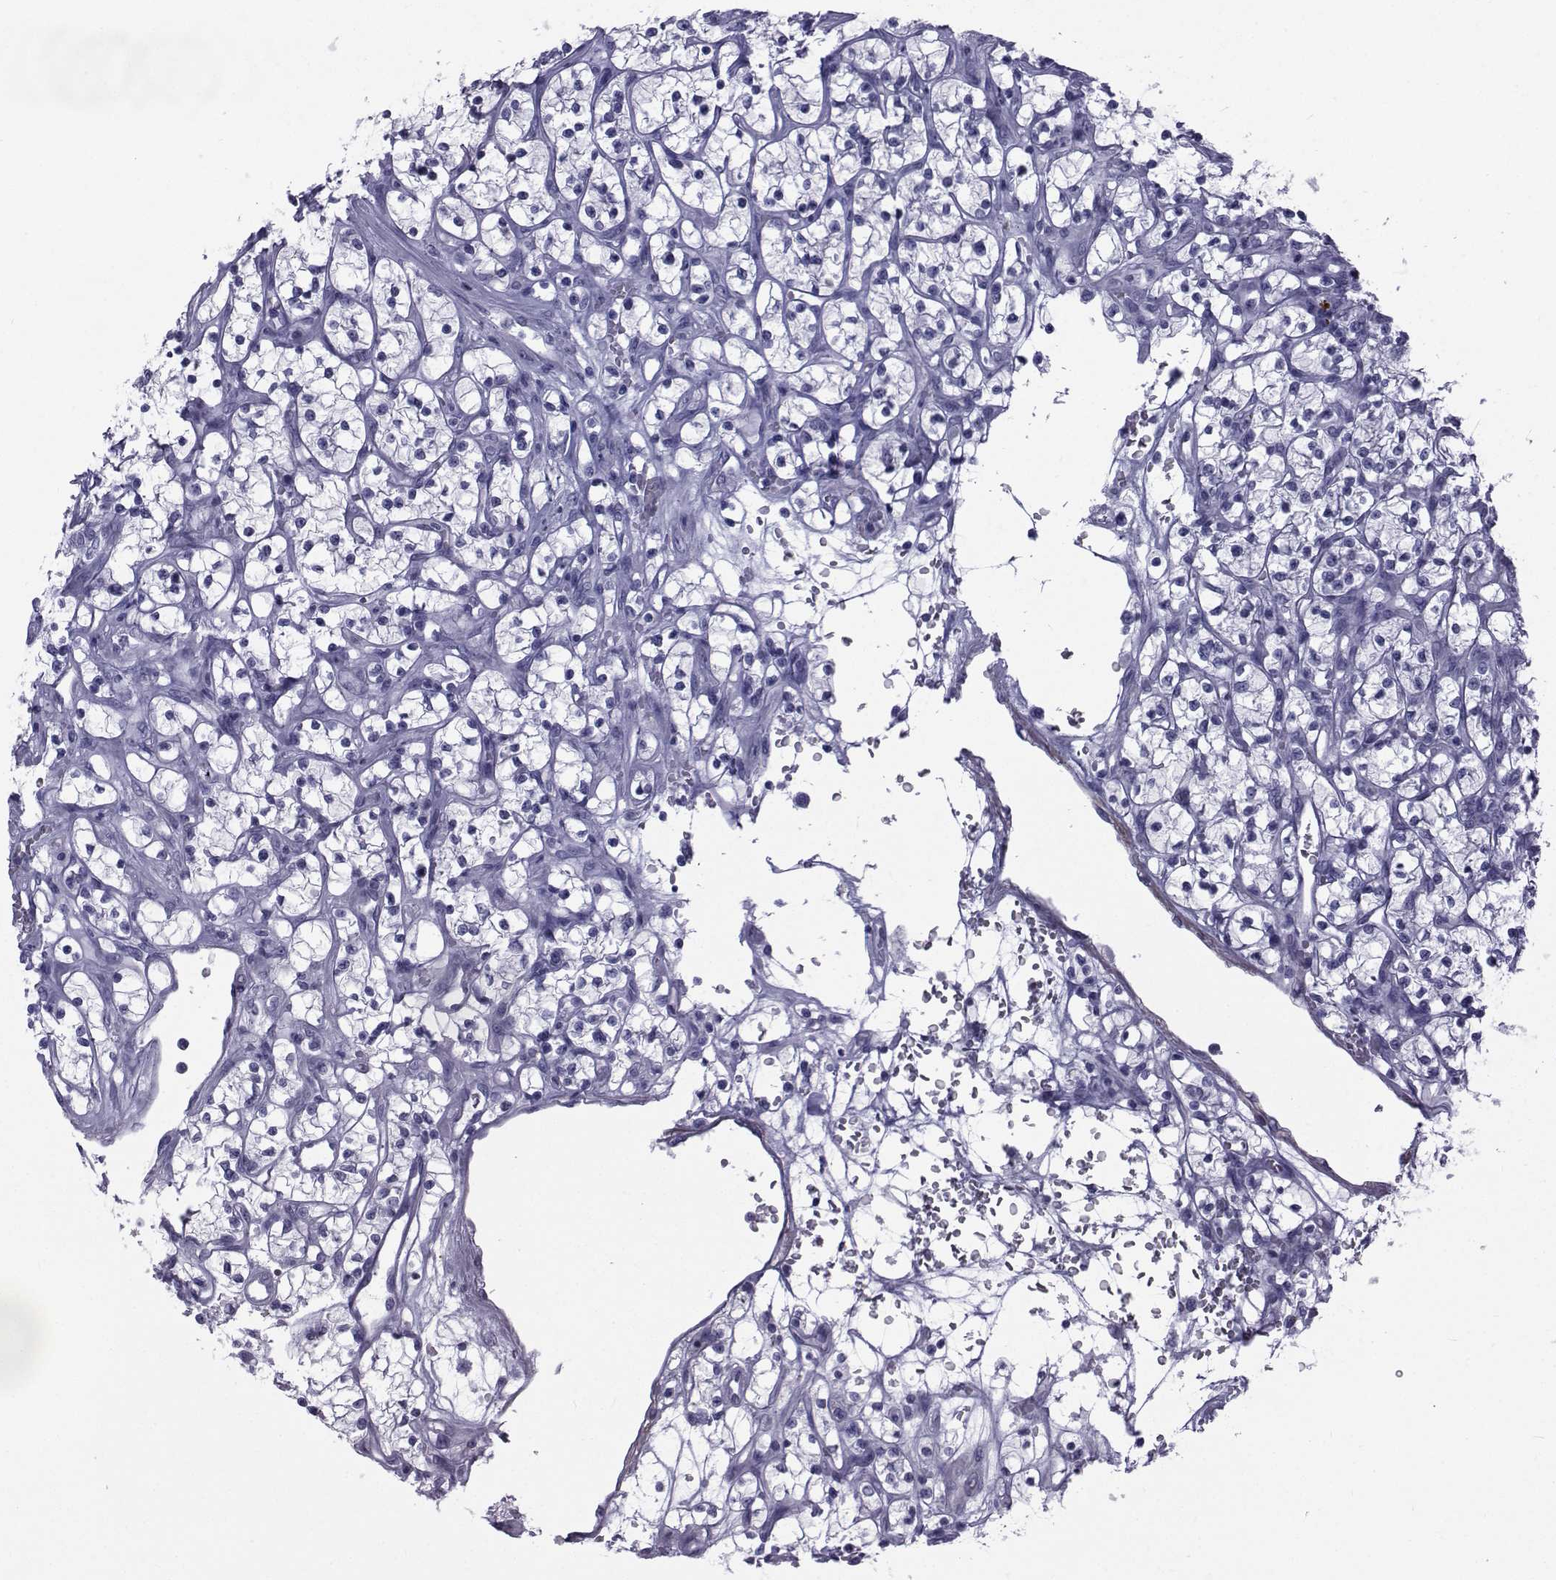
{"staining": {"intensity": "negative", "quantity": "none", "location": "none"}, "tissue": "renal cancer", "cell_type": "Tumor cells", "image_type": "cancer", "snomed": [{"axis": "morphology", "description": "Adenocarcinoma, NOS"}, {"axis": "topography", "description": "Kidney"}], "caption": "The image displays no staining of tumor cells in renal cancer. (DAB IHC, high magnification).", "gene": "SPANXD", "patient": {"sex": "female", "age": 64}}